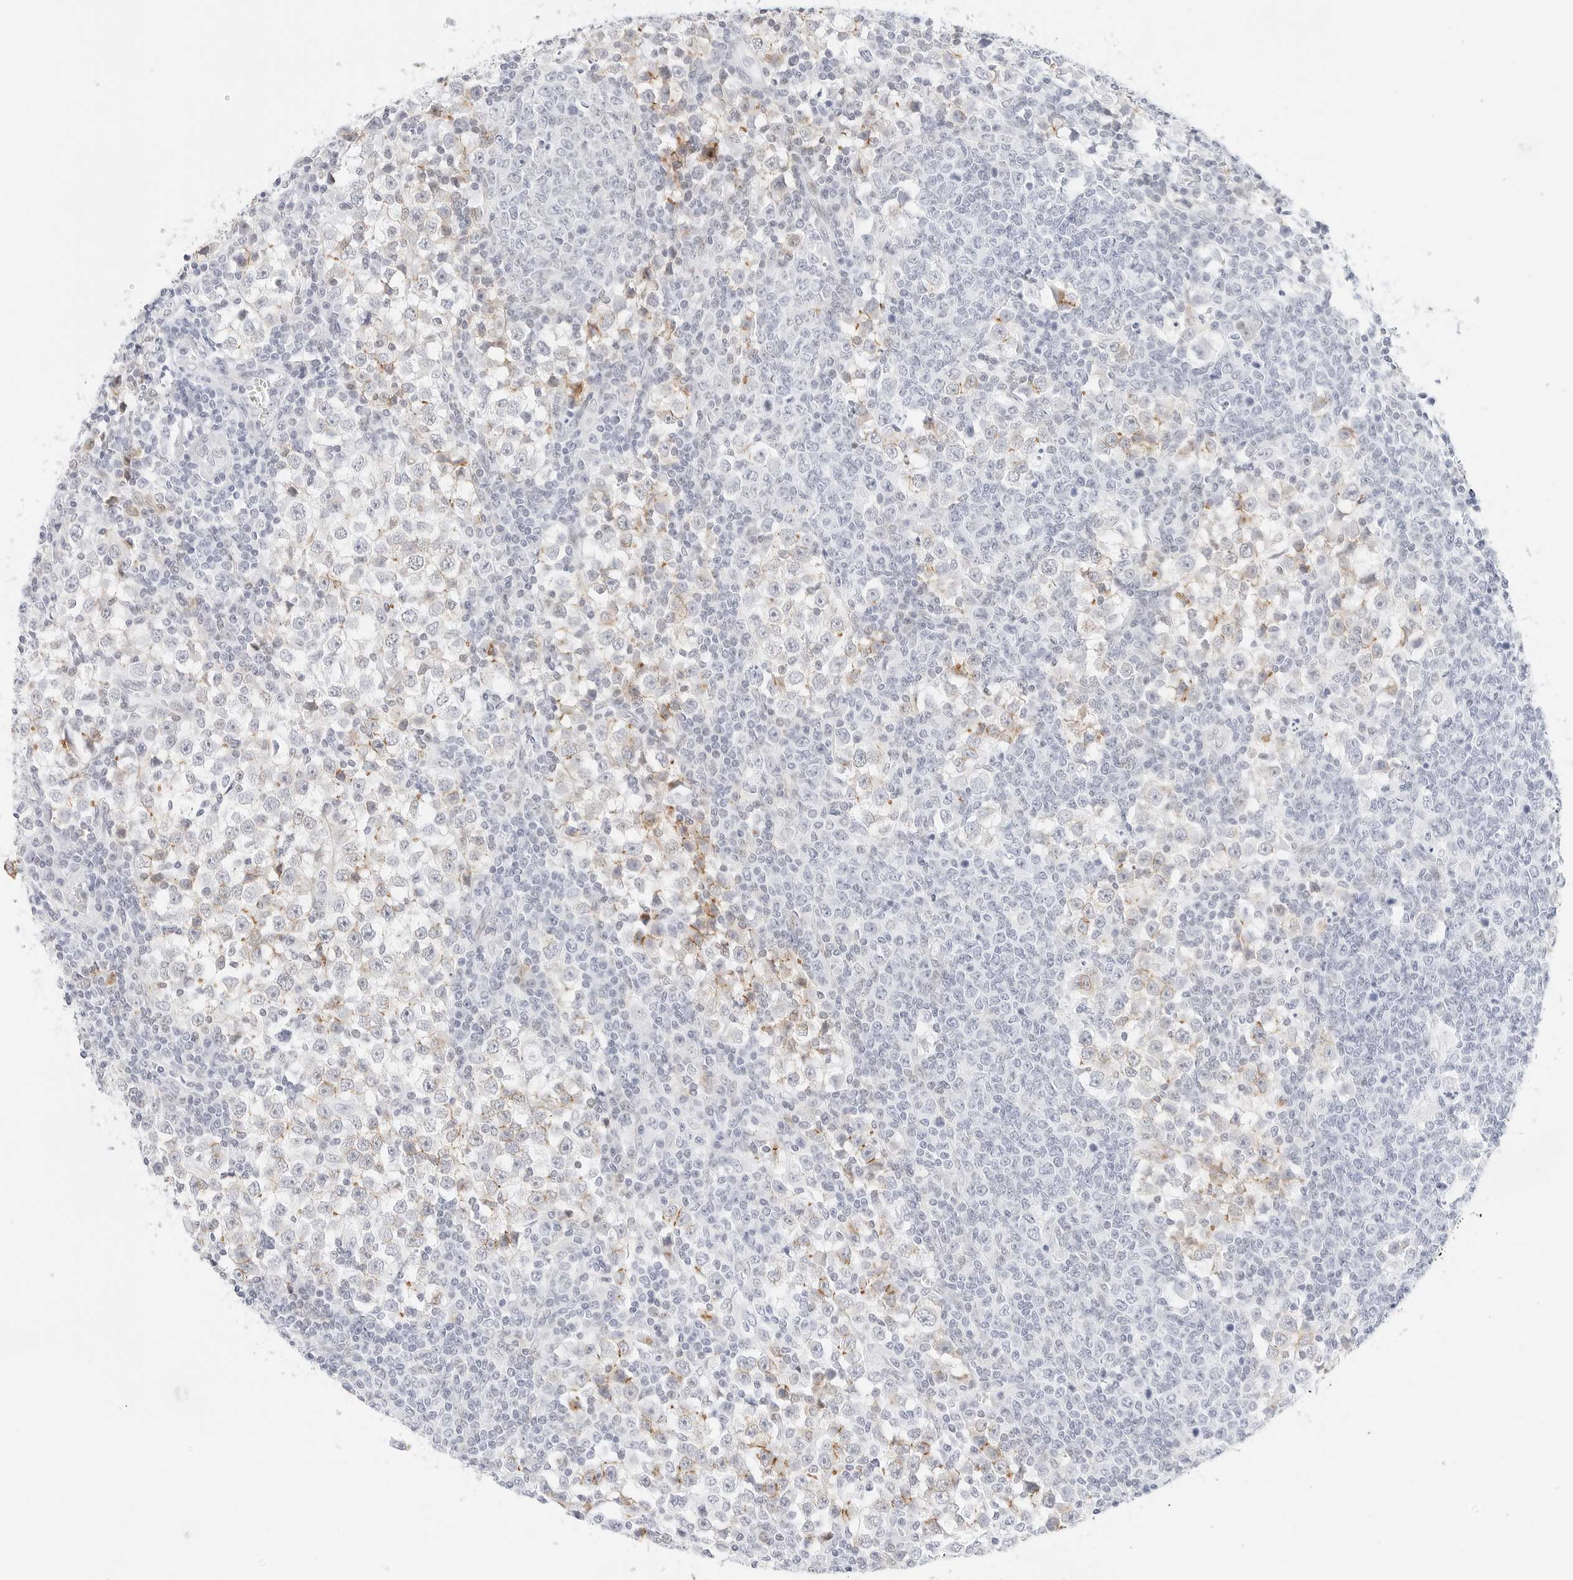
{"staining": {"intensity": "moderate", "quantity": "<25%", "location": "cytoplasmic/membranous"}, "tissue": "testis cancer", "cell_type": "Tumor cells", "image_type": "cancer", "snomed": [{"axis": "morphology", "description": "Seminoma, NOS"}, {"axis": "topography", "description": "Testis"}], "caption": "Seminoma (testis) stained with a protein marker reveals moderate staining in tumor cells.", "gene": "CDH1", "patient": {"sex": "male", "age": 65}}